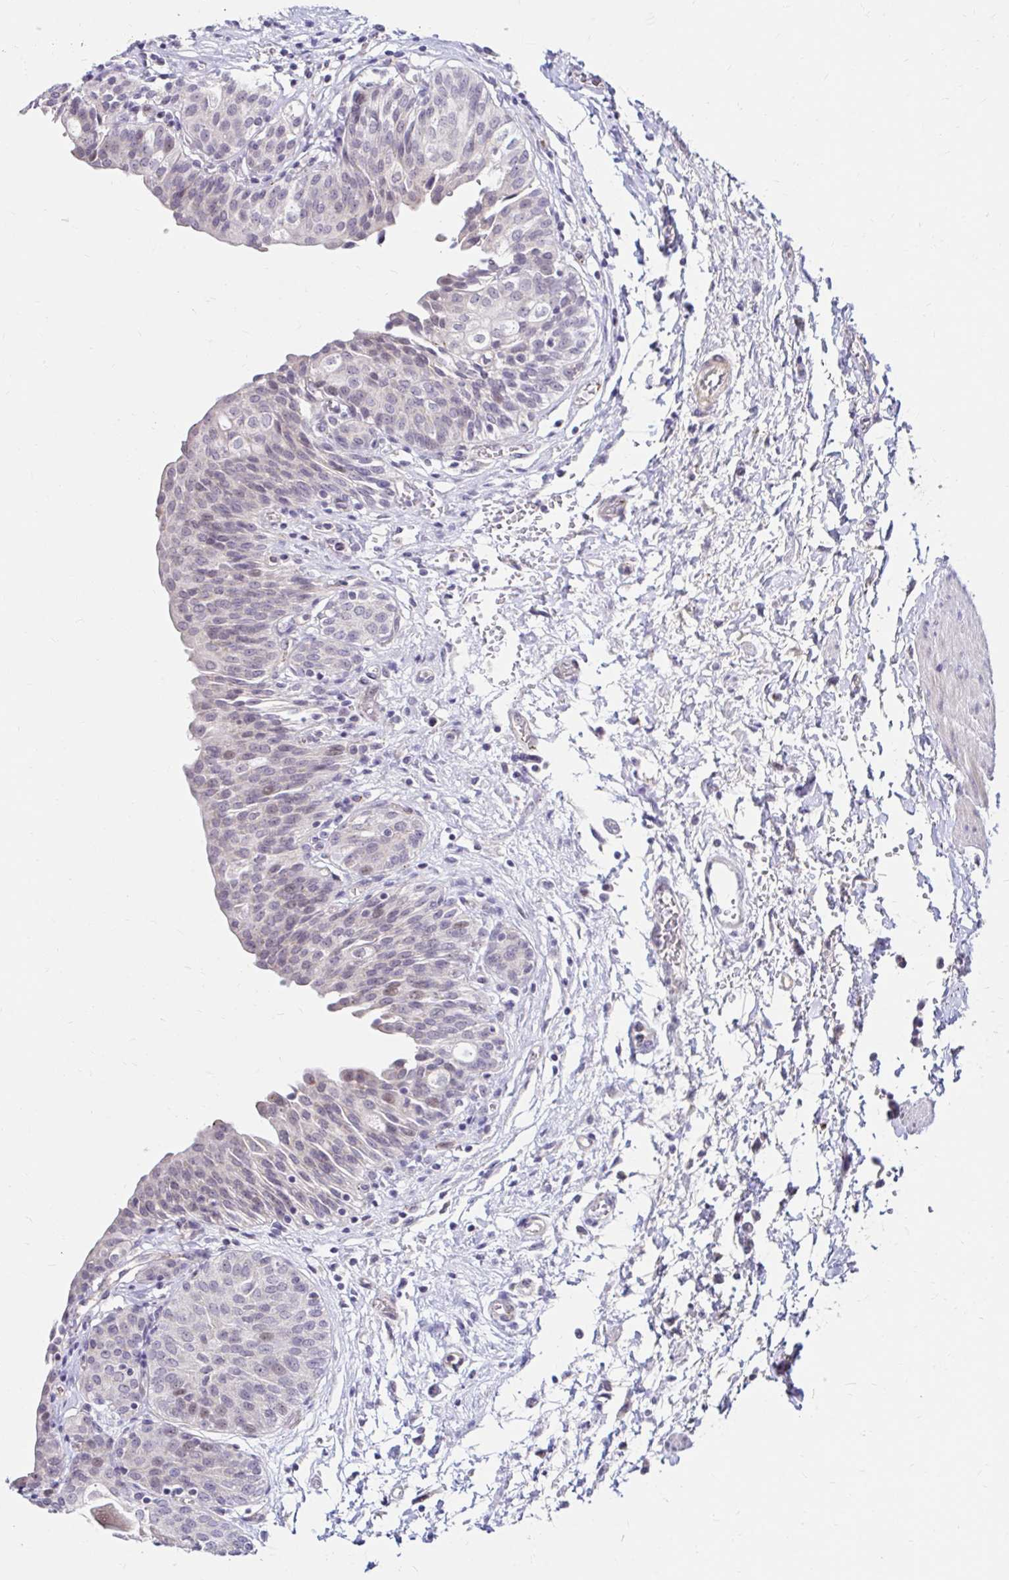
{"staining": {"intensity": "negative", "quantity": "none", "location": "none"}, "tissue": "urinary bladder", "cell_type": "Urothelial cells", "image_type": "normal", "snomed": [{"axis": "morphology", "description": "Normal tissue, NOS"}, {"axis": "topography", "description": "Urinary bladder"}], "caption": "Immunohistochemistry (IHC) image of unremarkable urinary bladder: human urinary bladder stained with DAB demonstrates no significant protein expression in urothelial cells. (Brightfield microscopy of DAB (3,3'-diaminobenzidine) IHC at high magnification).", "gene": "GUCY1A1", "patient": {"sex": "male", "age": 68}}